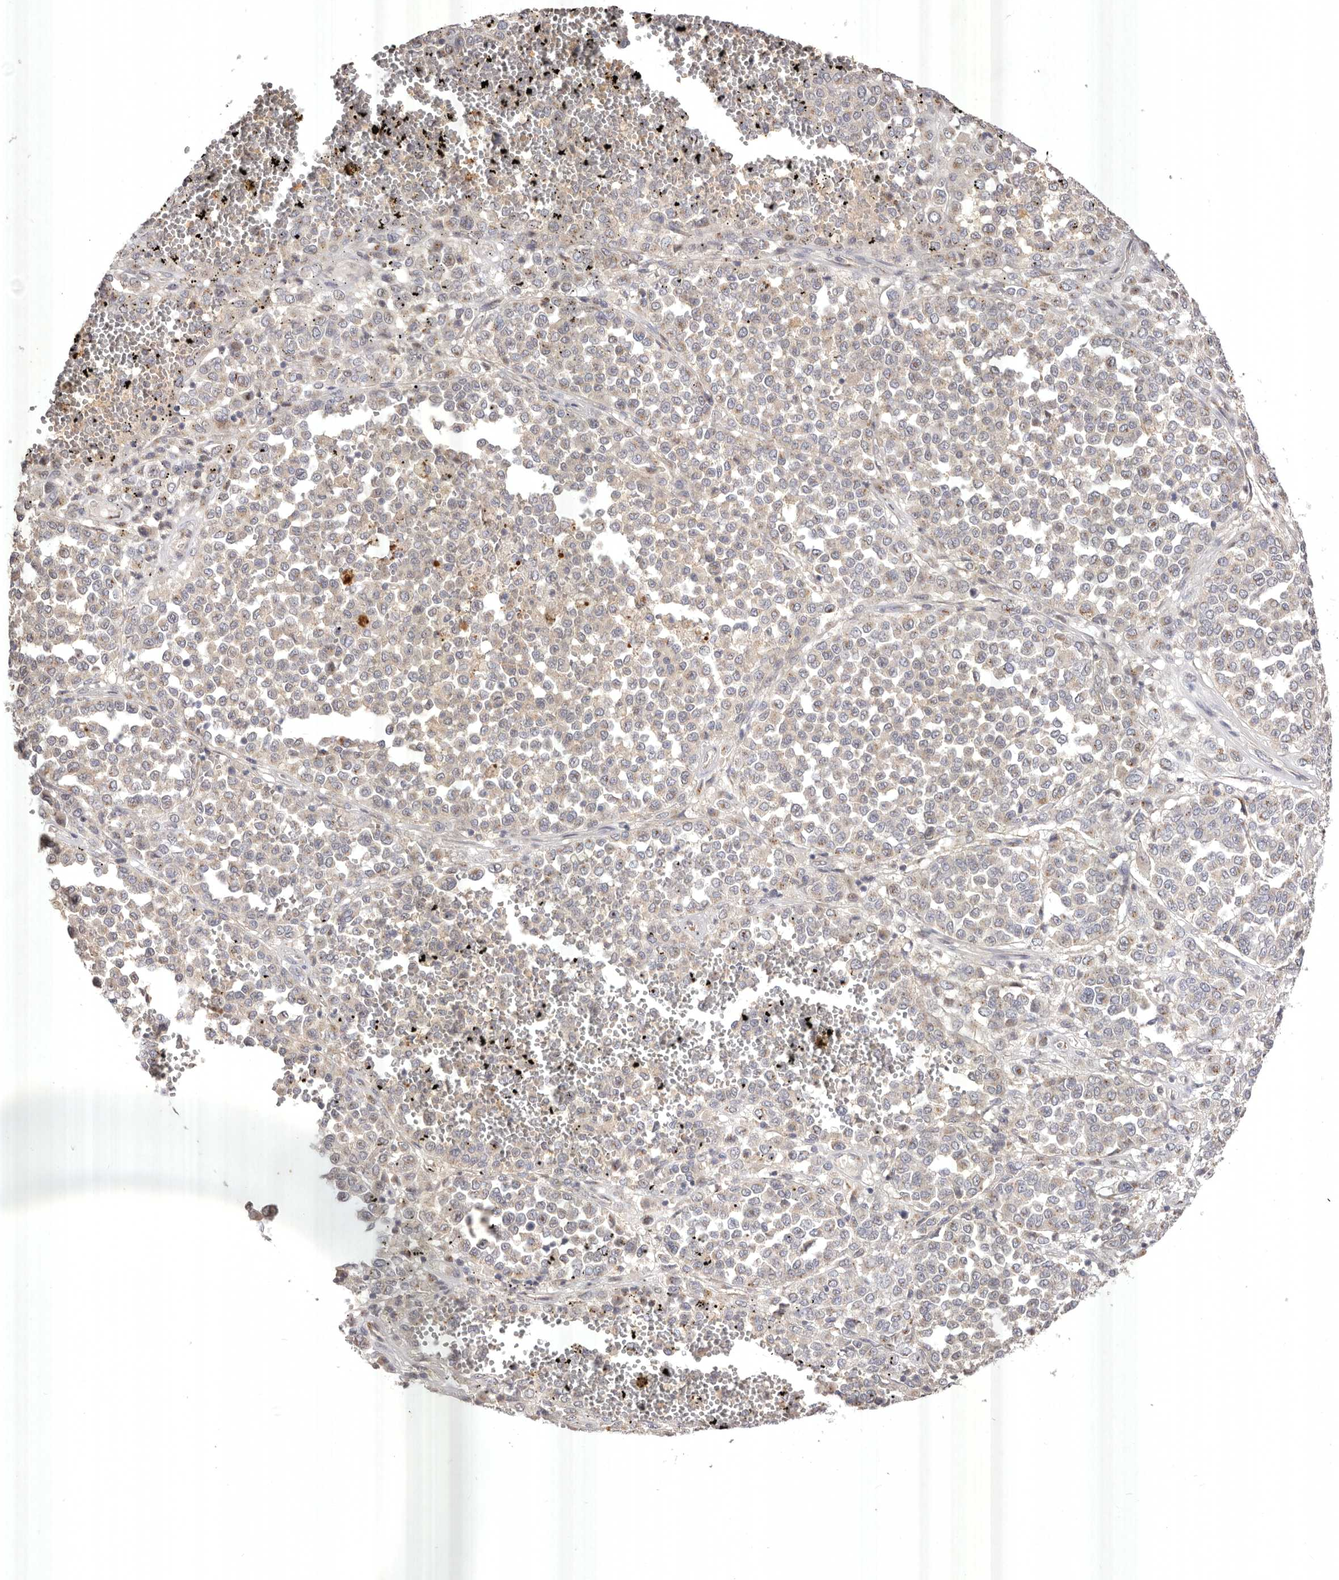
{"staining": {"intensity": "weak", "quantity": "<25%", "location": "cytoplasmic/membranous"}, "tissue": "melanoma", "cell_type": "Tumor cells", "image_type": "cancer", "snomed": [{"axis": "morphology", "description": "Malignant melanoma, Metastatic site"}, {"axis": "topography", "description": "Pancreas"}], "caption": "This is an IHC photomicrograph of melanoma. There is no staining in tumor cells.", "gene": "USP24", "patient": {"sex": "female", "age": 30}}